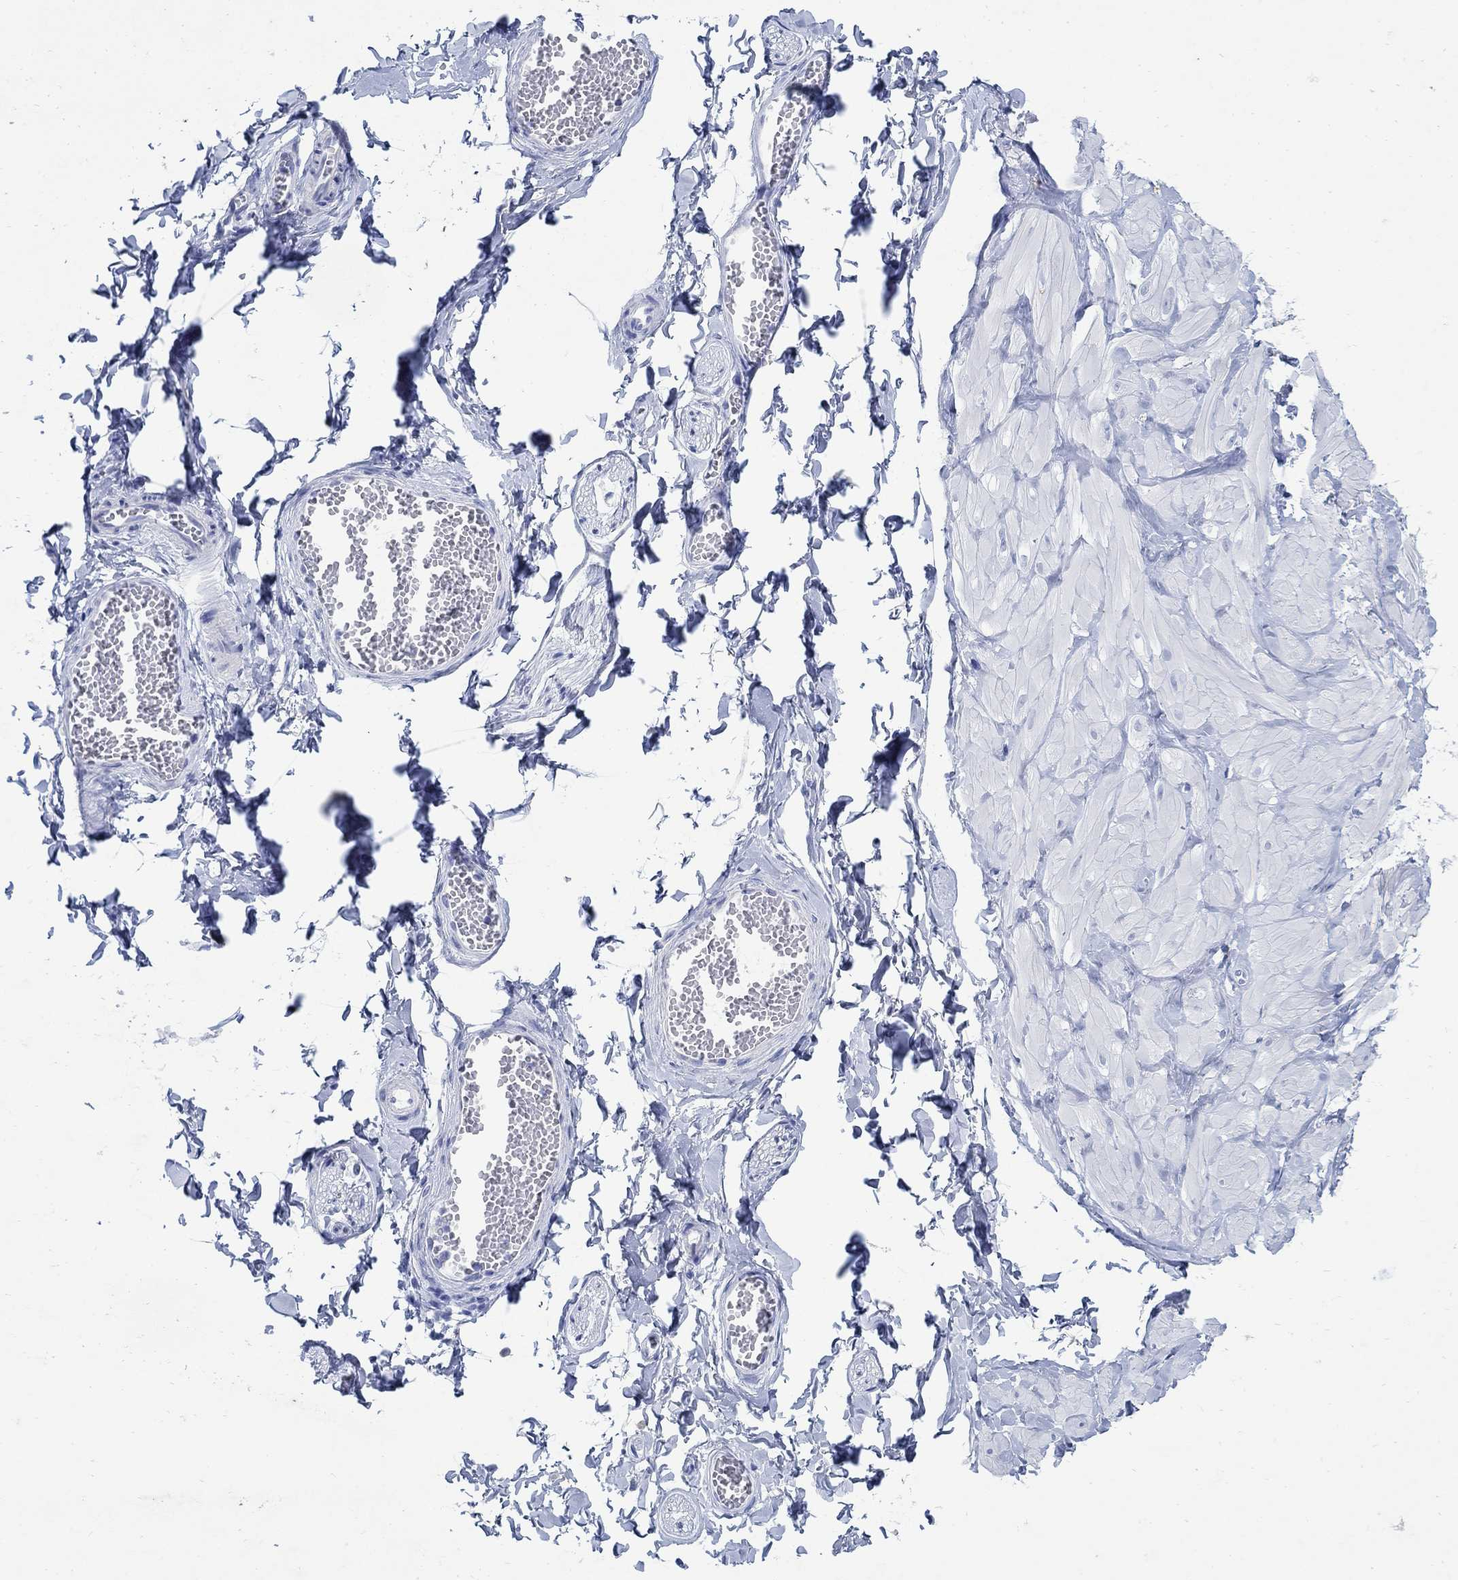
{"staining": {"intensity": "negative", "quantity": "none", "location": "none"}, "tissue": "adipose tissue", "cell_type": "Adipocytes", "image_type": "normal", "snomed": [{"axis": "morphology", "description": "Normal tissue, NOS"}, {"axis": "topography", "description": "Smooth muscle"}, {"axis": "topography", "description": "Peripheral nerve tissue"}], "caption": "The histopathology image reveals no staining of adipocytes in unremarkable adipose tissue.", "gene": "ZDHHC14", "patient": {"sex": "male", "age": 22}}